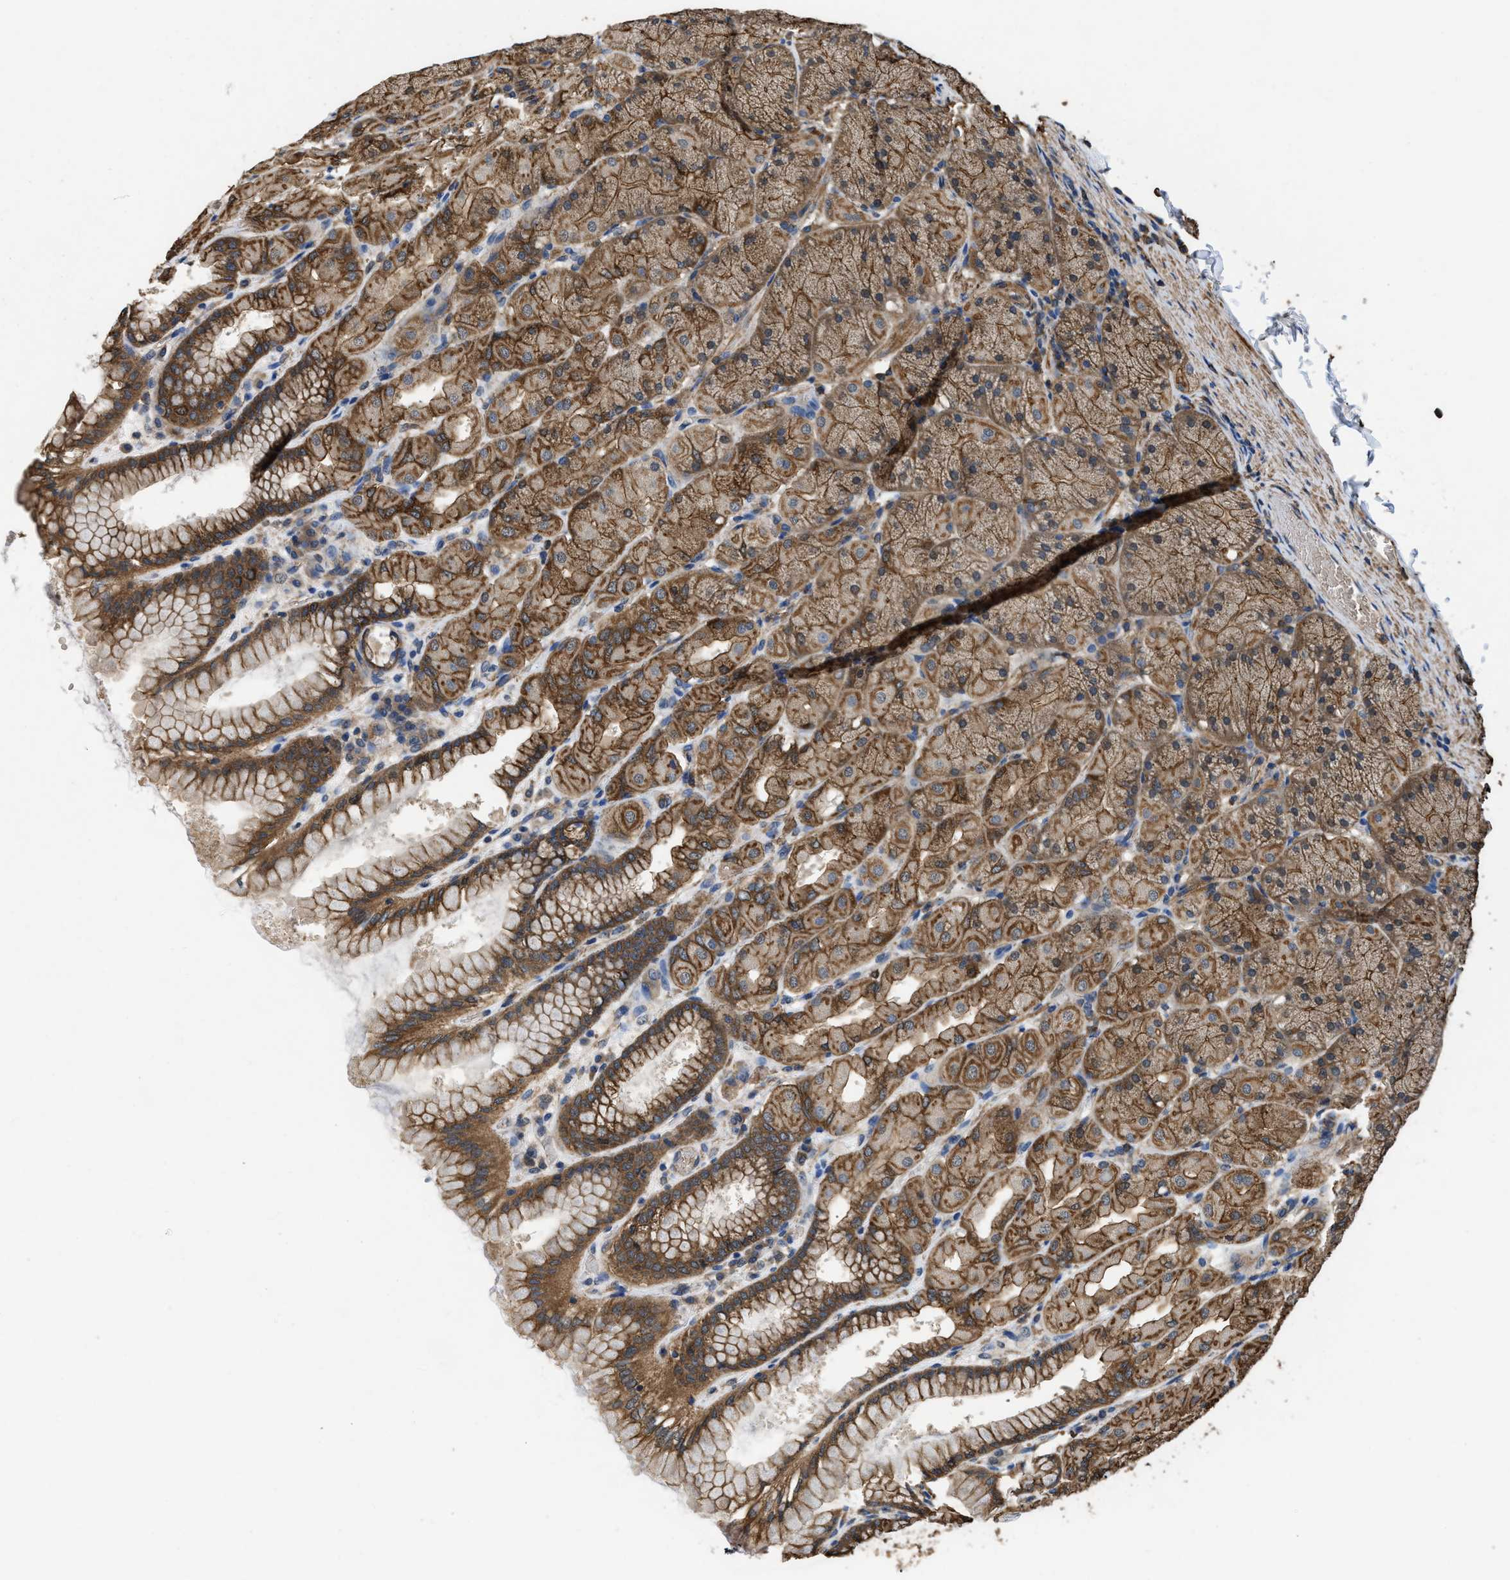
{"staining": {"intensity": "strong", "quantity": ">75%", "location": "cytoplasmic/membranous"}, "tissue": "stomach", "cell_type": "Glandular cells", "image_type": "normal", "snomed": [{"axis": "morphology", "description": "Normal tissue, NOS"}, {"axis": "topography", "description": "Stomach, upper"}], "caption": "Brown immunohistochemical staining in unremarkable human stomach reveals strong cytoplasmic/membranous positivity in approximately >75% of glandular cells.", "gene": "LINGO2", "patient": {"sex": "female", "age": 56}}